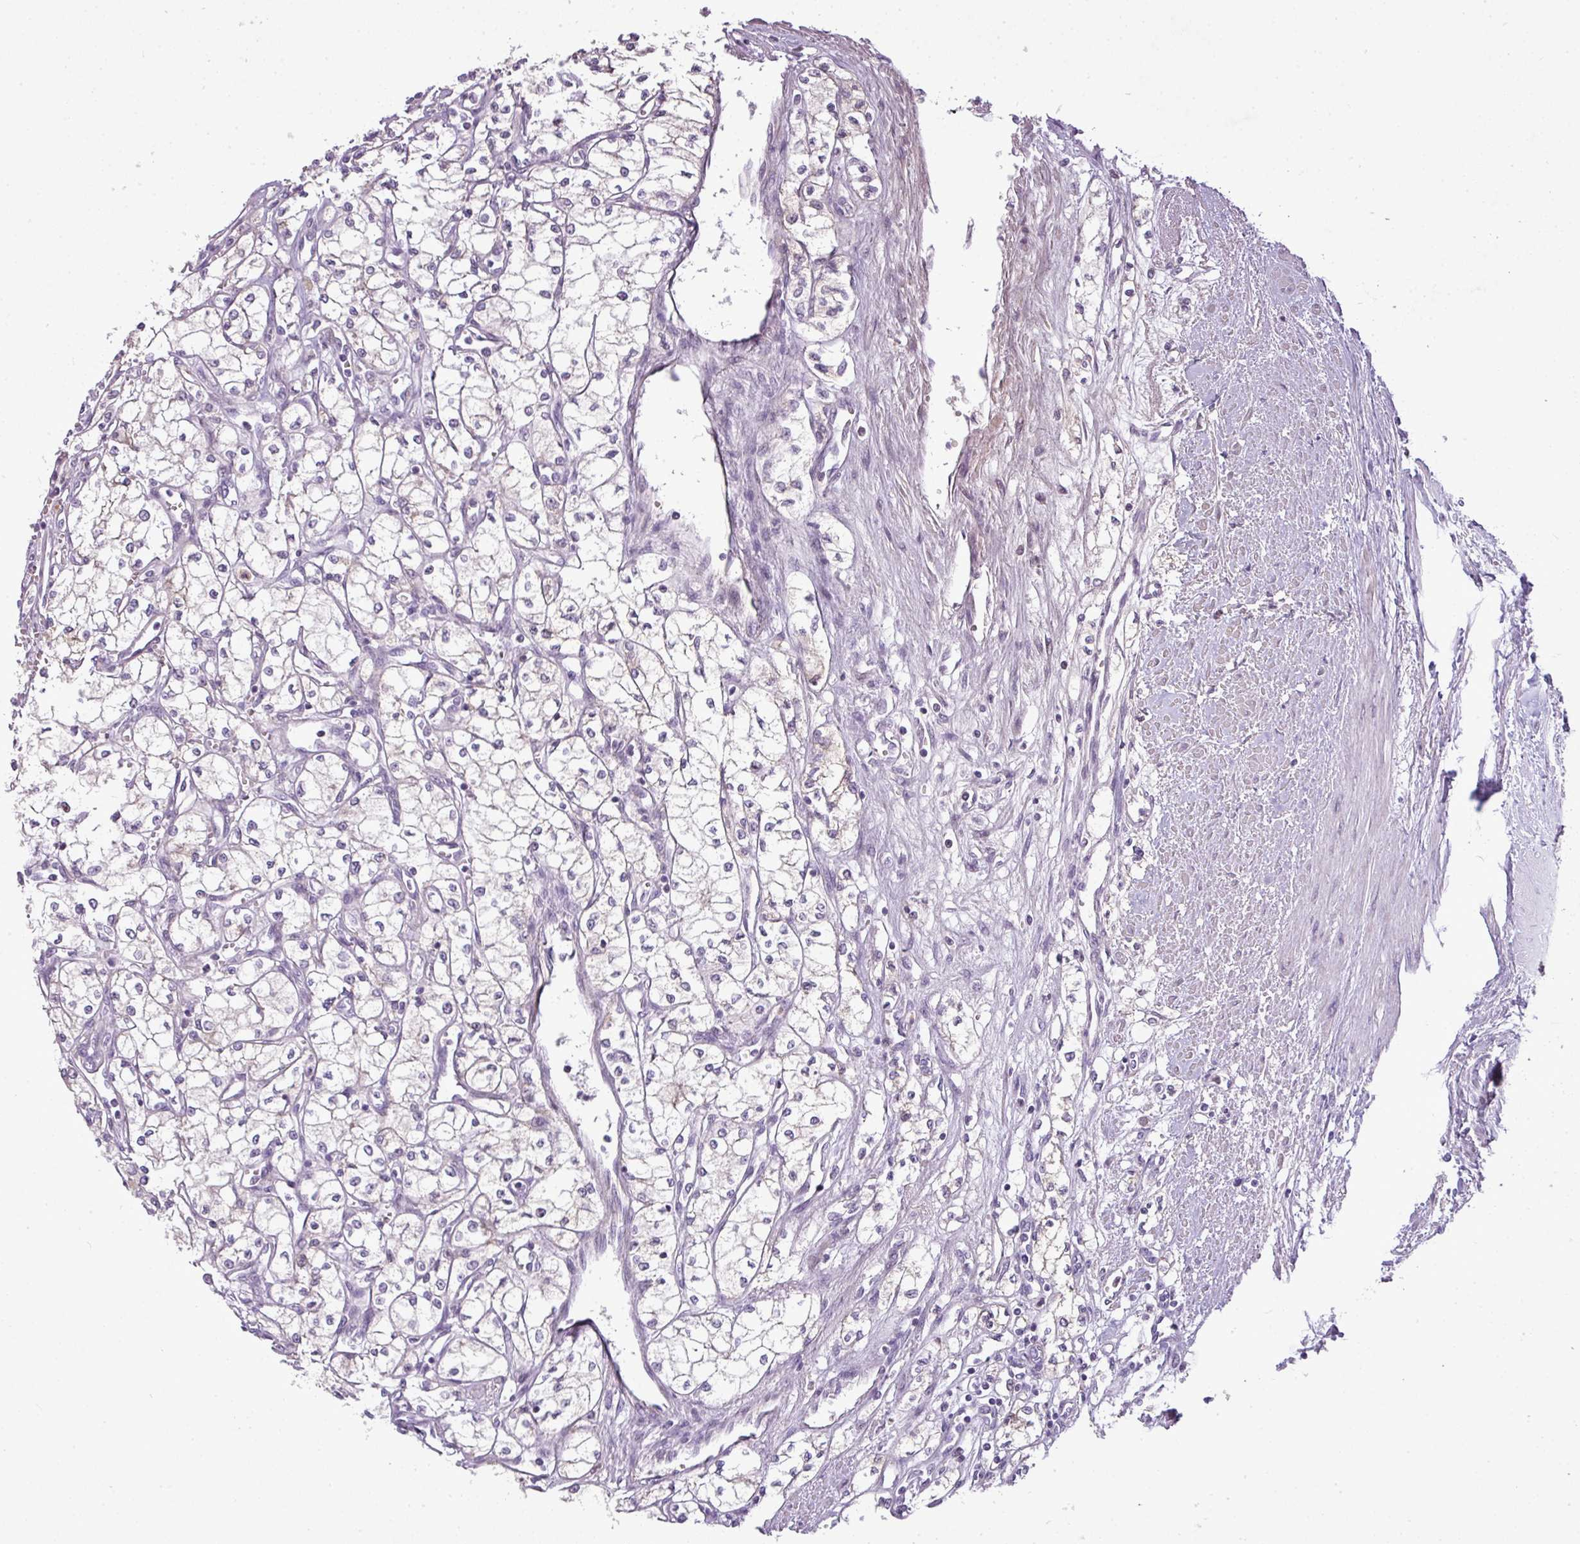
{"staining": {"intensity": "negative", "quantity": "none", "location": "none"}, "tissue": "renal cancer", "cell_type": "Tumor cells", "image_type": "cancer", "snomed": [{"axis": "morphology", "description": "Adenocarcinoma, NOS"}, {"axis": "topography", "description": "Kidney"}], "caption": "Tumor cells are negative for protein expression in human renal cancer.", "gene": "C4B", "patient": {"sex": "male", "age": 59}}